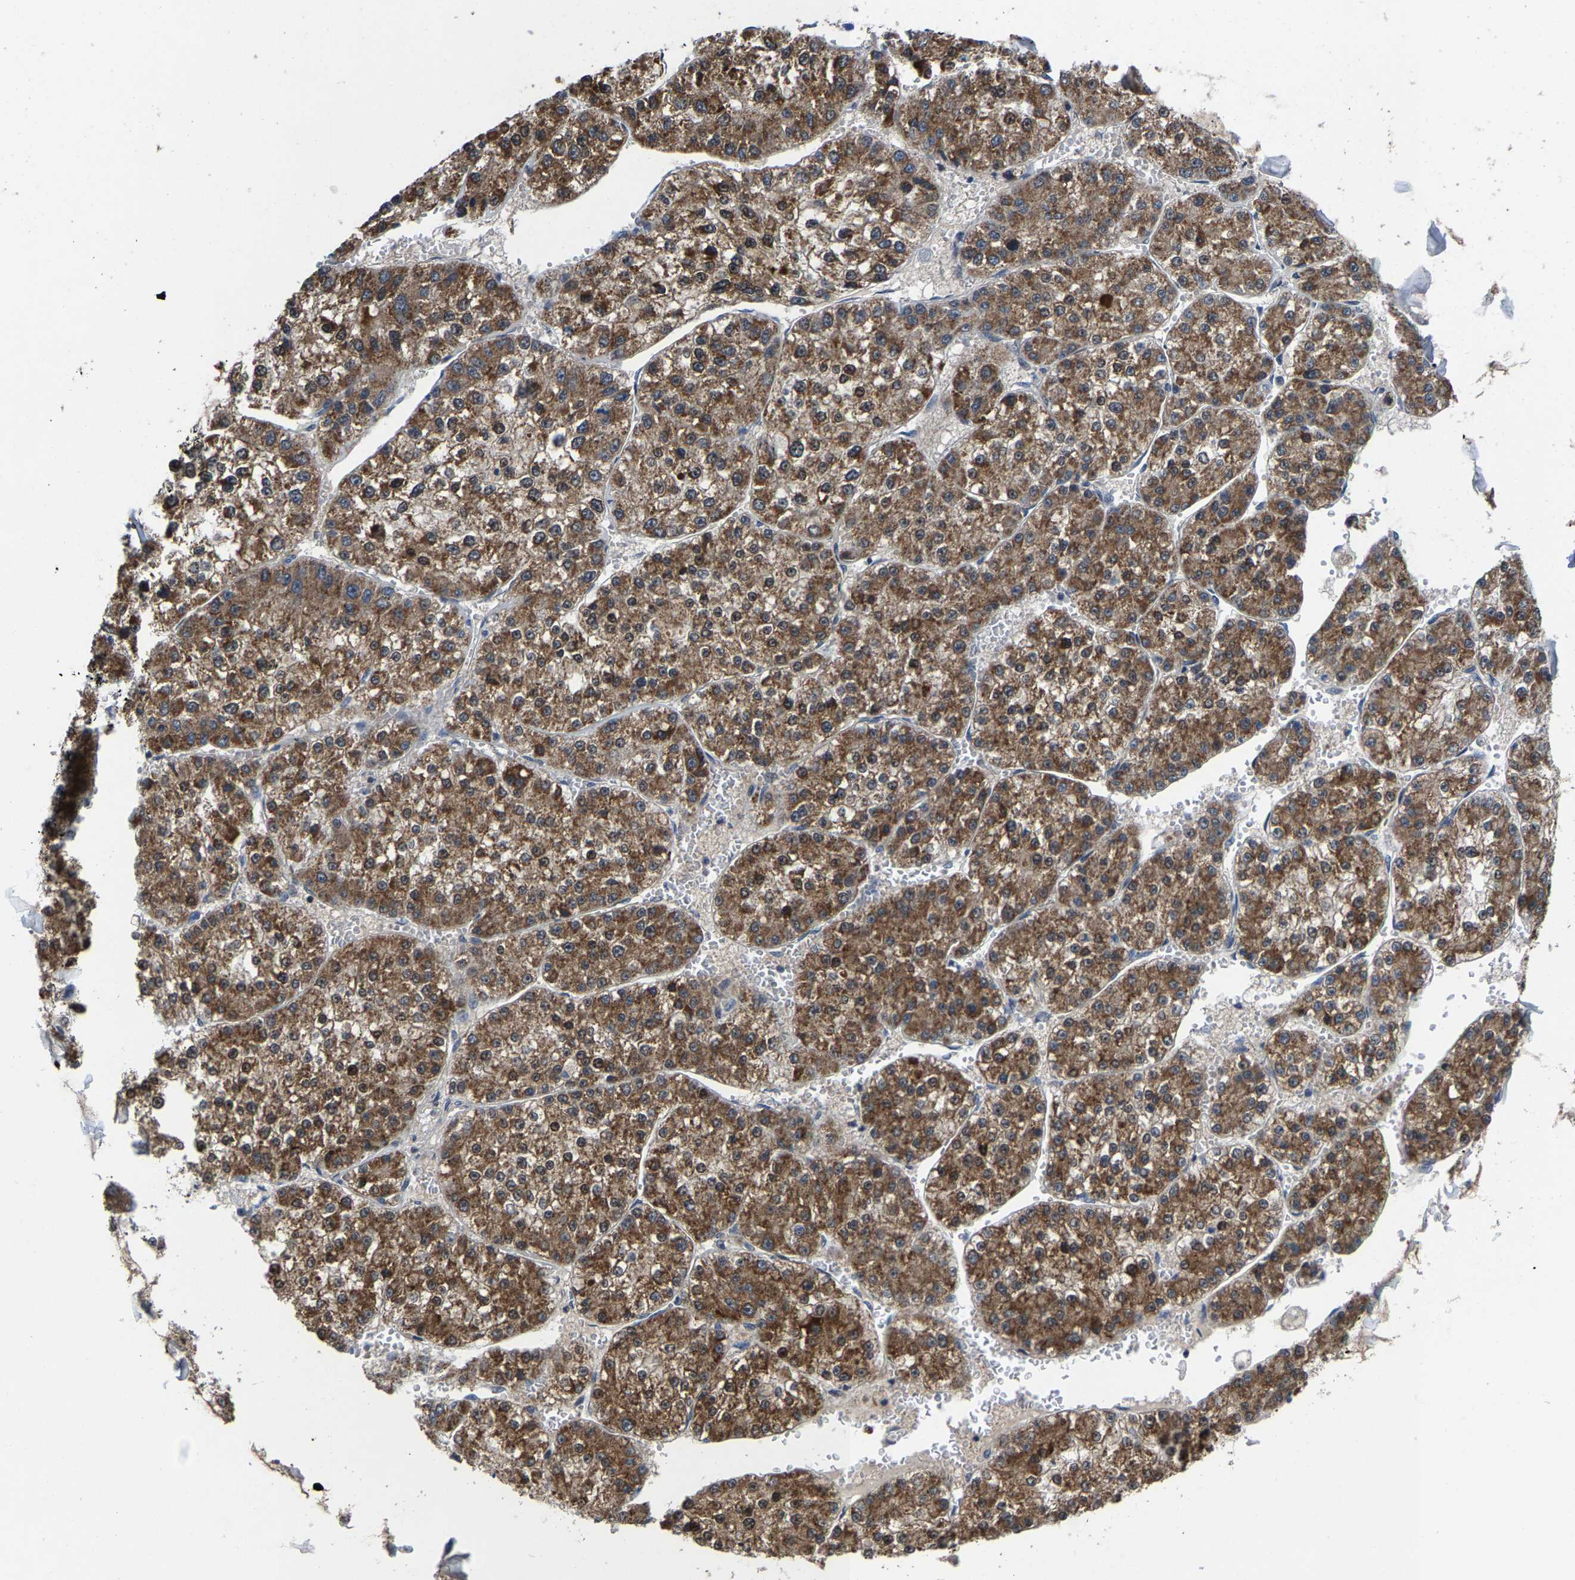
{"staining": {"intensity": "moderate", "quantity": ">75%", "location": "cytoplasmic/membranous"}, "tissue": "liver cancer", "cell_type": "Tumor cells", "image_type": "cancer", "snomed": [{"axis": "morphology", "description": "Carcinoma, Hepatocellular, NOS"}, {"axis": "topography", "description": "Liver"}], "caption": "Immunohistochemistry (IHC) (DAB) staining of human liver cancer demonstrates moderate cytoplasmic/membranous protein positivity in approximately >75% of tumor cells.", "gene": "TDRKH", "patient": {"sex": "female", "age": 73}}